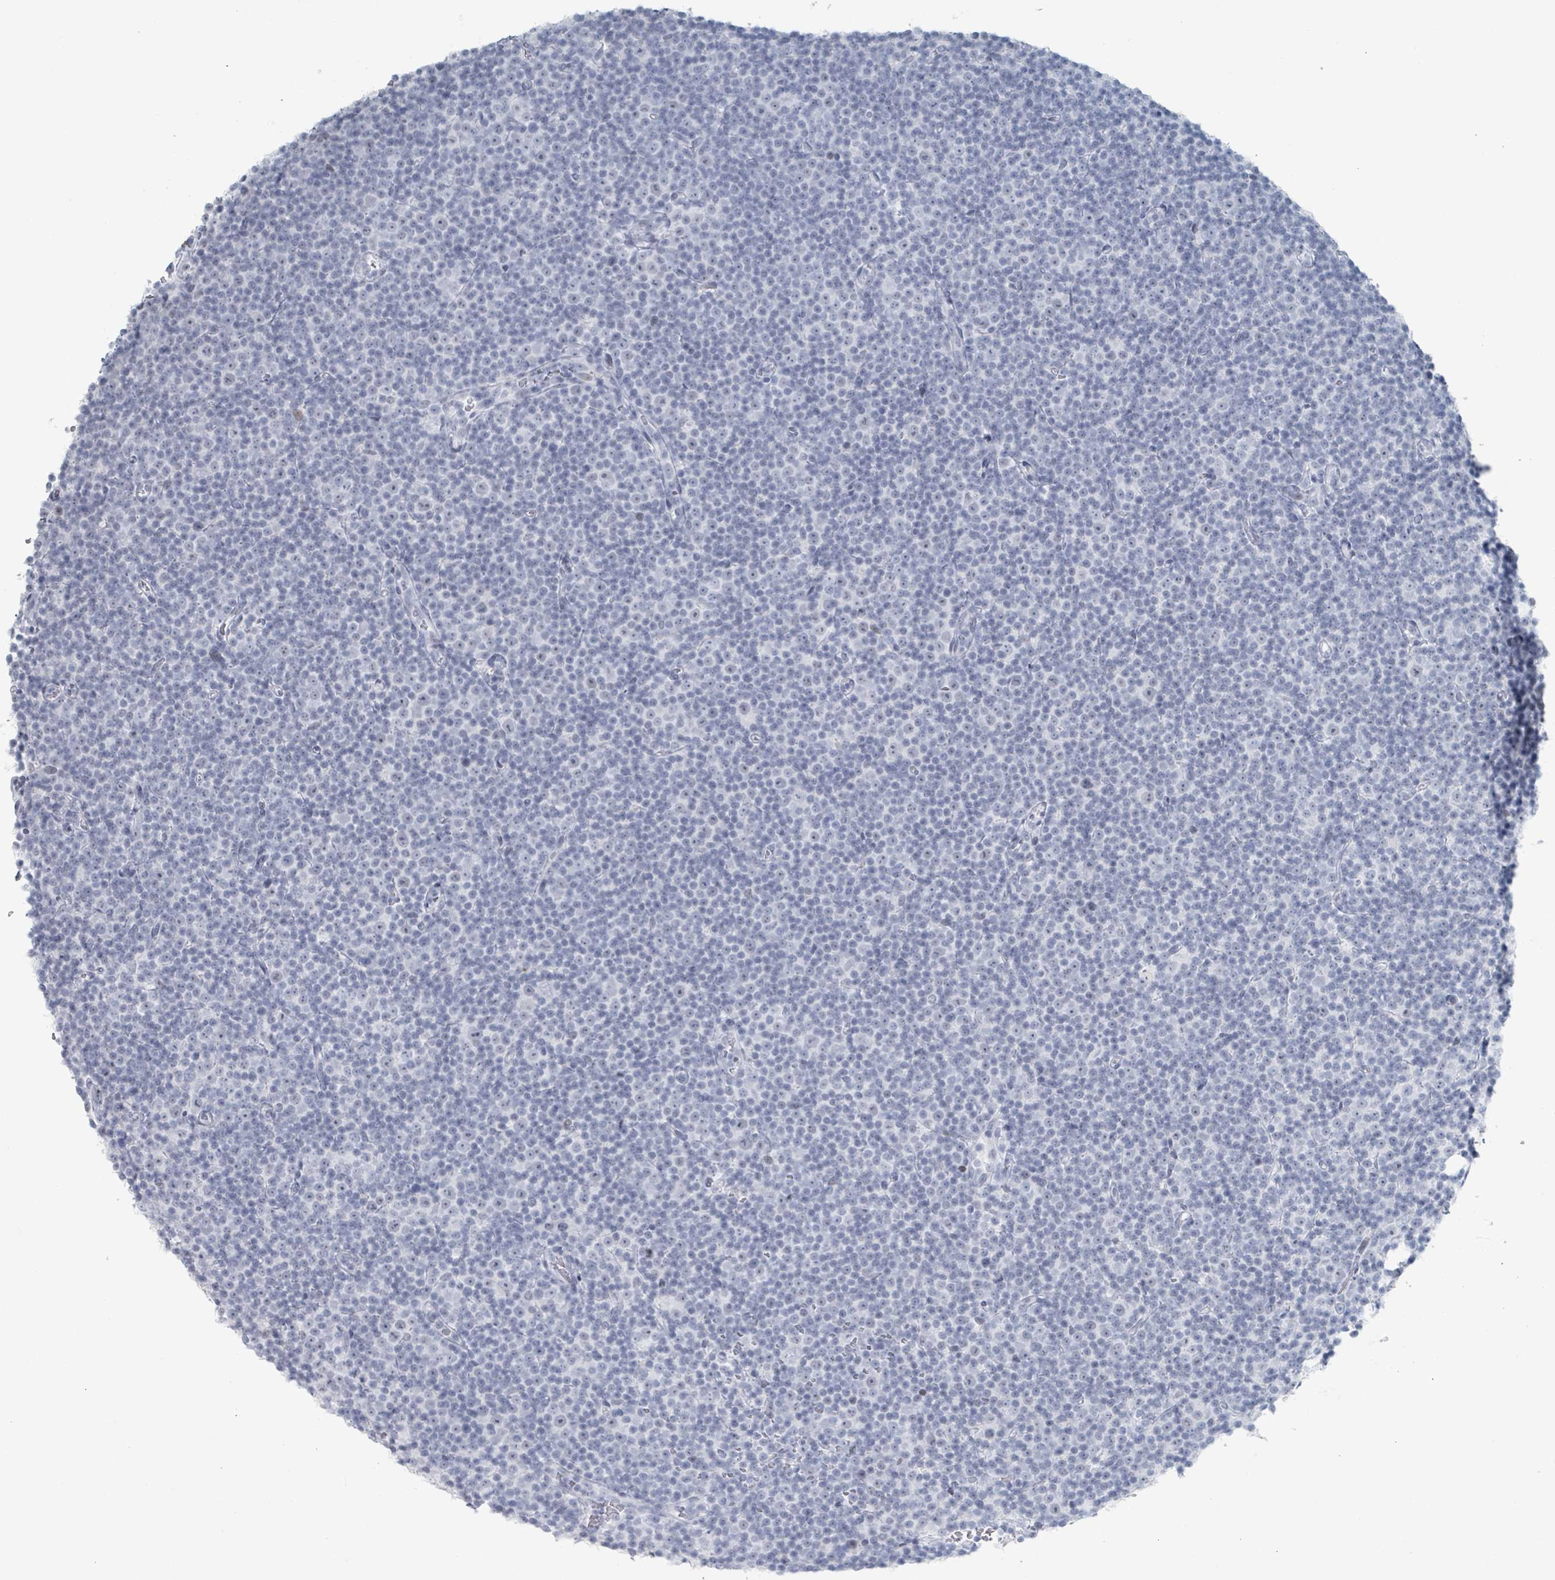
{"staining": {"intensity": "negative", "quantity": "none", "location": "none"}, "tissue": "lymphoma", "cell_type": "Tumor cells", "image_type": "cancer", "snomed": [{"axis": "morphology", "description": "Malignant lymphoma, non-Hodgkin's type, Low grade"}, {"axis": "topography", "description": "Lymph node"}], "caption": "Lymphoma was stained to show a protein in brown. There is no significant staining in tumor cells.", "gene": "GPR15LG", "patient": {"sex": "female", "age": 67}}